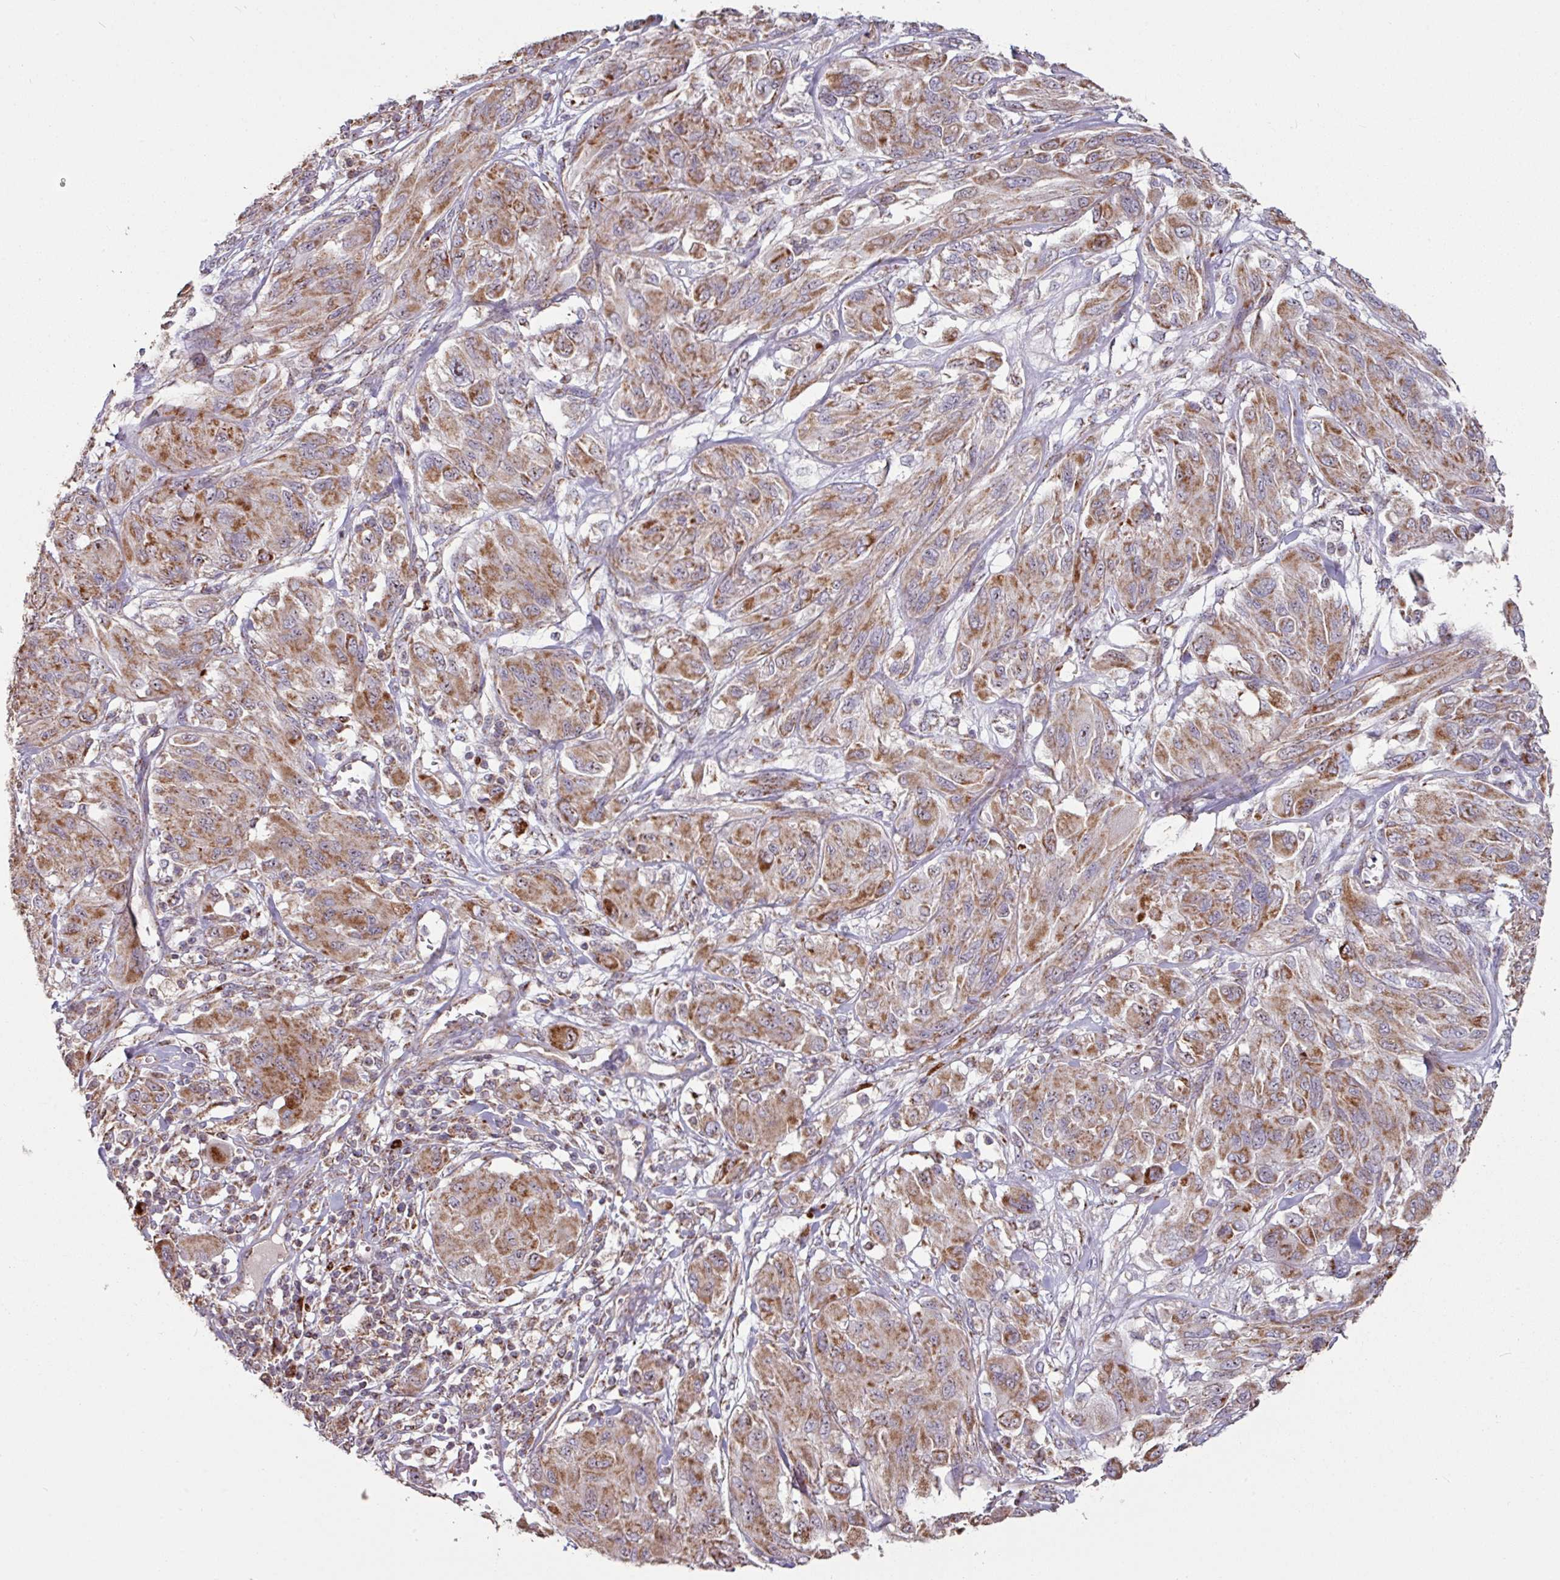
{"staining": {"intensity": "strong", "quantity": "25%-75%", "location": "cytoplasmic/membranous"}, "tissue": "melanoma", "cell_type": "Tumor cells", "image_type": "cancer", "snomed": [{"axis": "morphology", "description": "Malignant melanoma, NOS"}, {"axis": "topography", "description": "Skin"}], "caption": "Tumor cells reveal high levels of strong cytoplasmic/membranous positivity in approximately 25%-75% of cells in melanoma.", "gene": "OR2D3", "patient": {"sex": "female", "age": 91}}